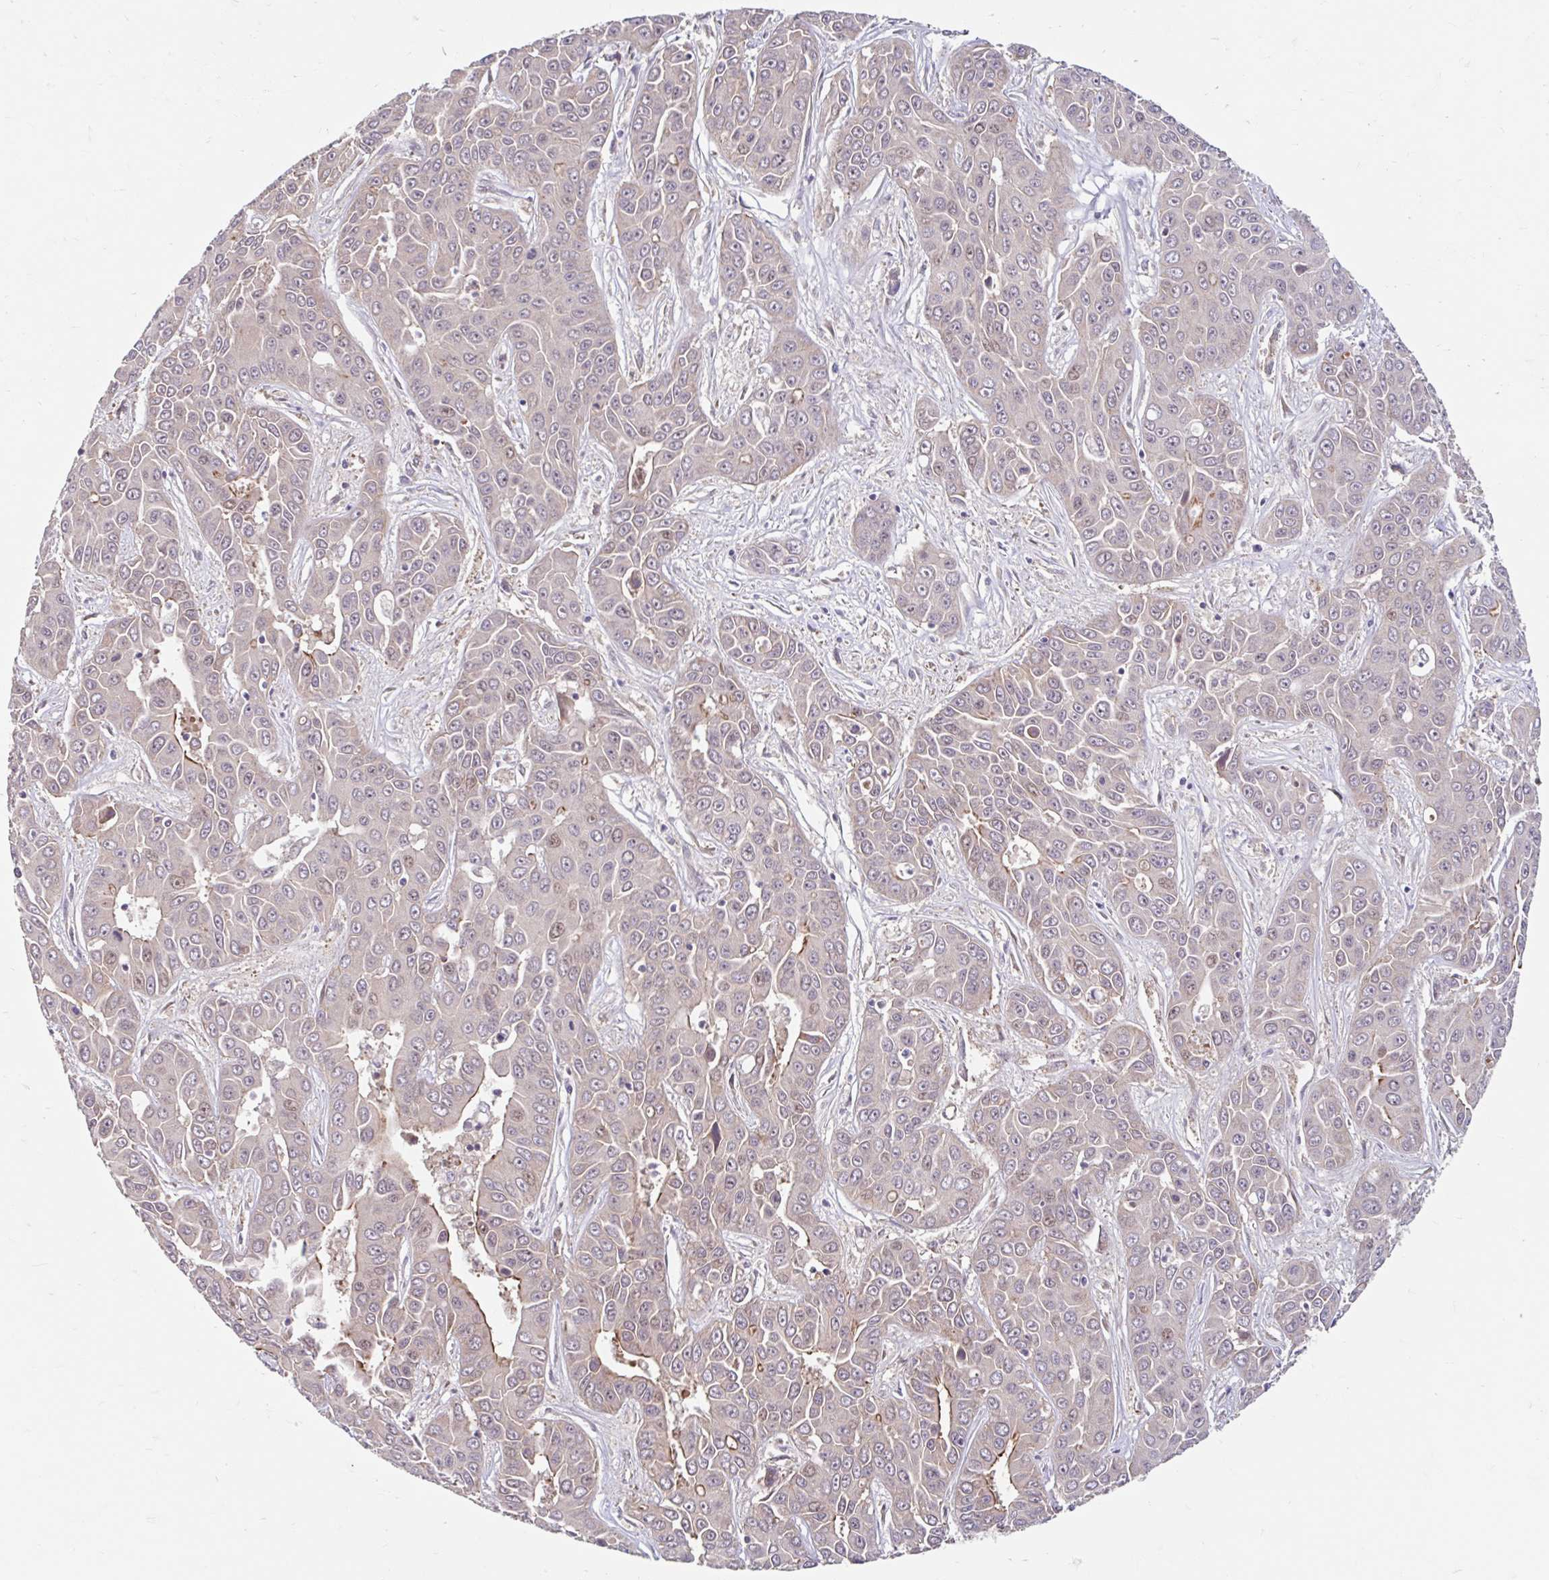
{"staining": {"intensity": "weak", "quantity": "<25%", "location": "cytoplasmic/membranous"}, "tissue": "liver cancer", "cell_type": "Tumor cells", "image_type": "cancer", "snomed": [{"axis": "morphology", "description": "Cholangiocarcinoma"}, {"axis": "topography", "description": "Liver"}], "caption": "Immunohistochemistry (IHC) image of human liver cancer stained for a protein (brown), which demonstrates no positivity in tumor cells. (Immunohistochemistry (IHC), brightfield microscopy, high magnification).", "gene": "STYXL1", "patient": {"sex": "female", "age": 52}}